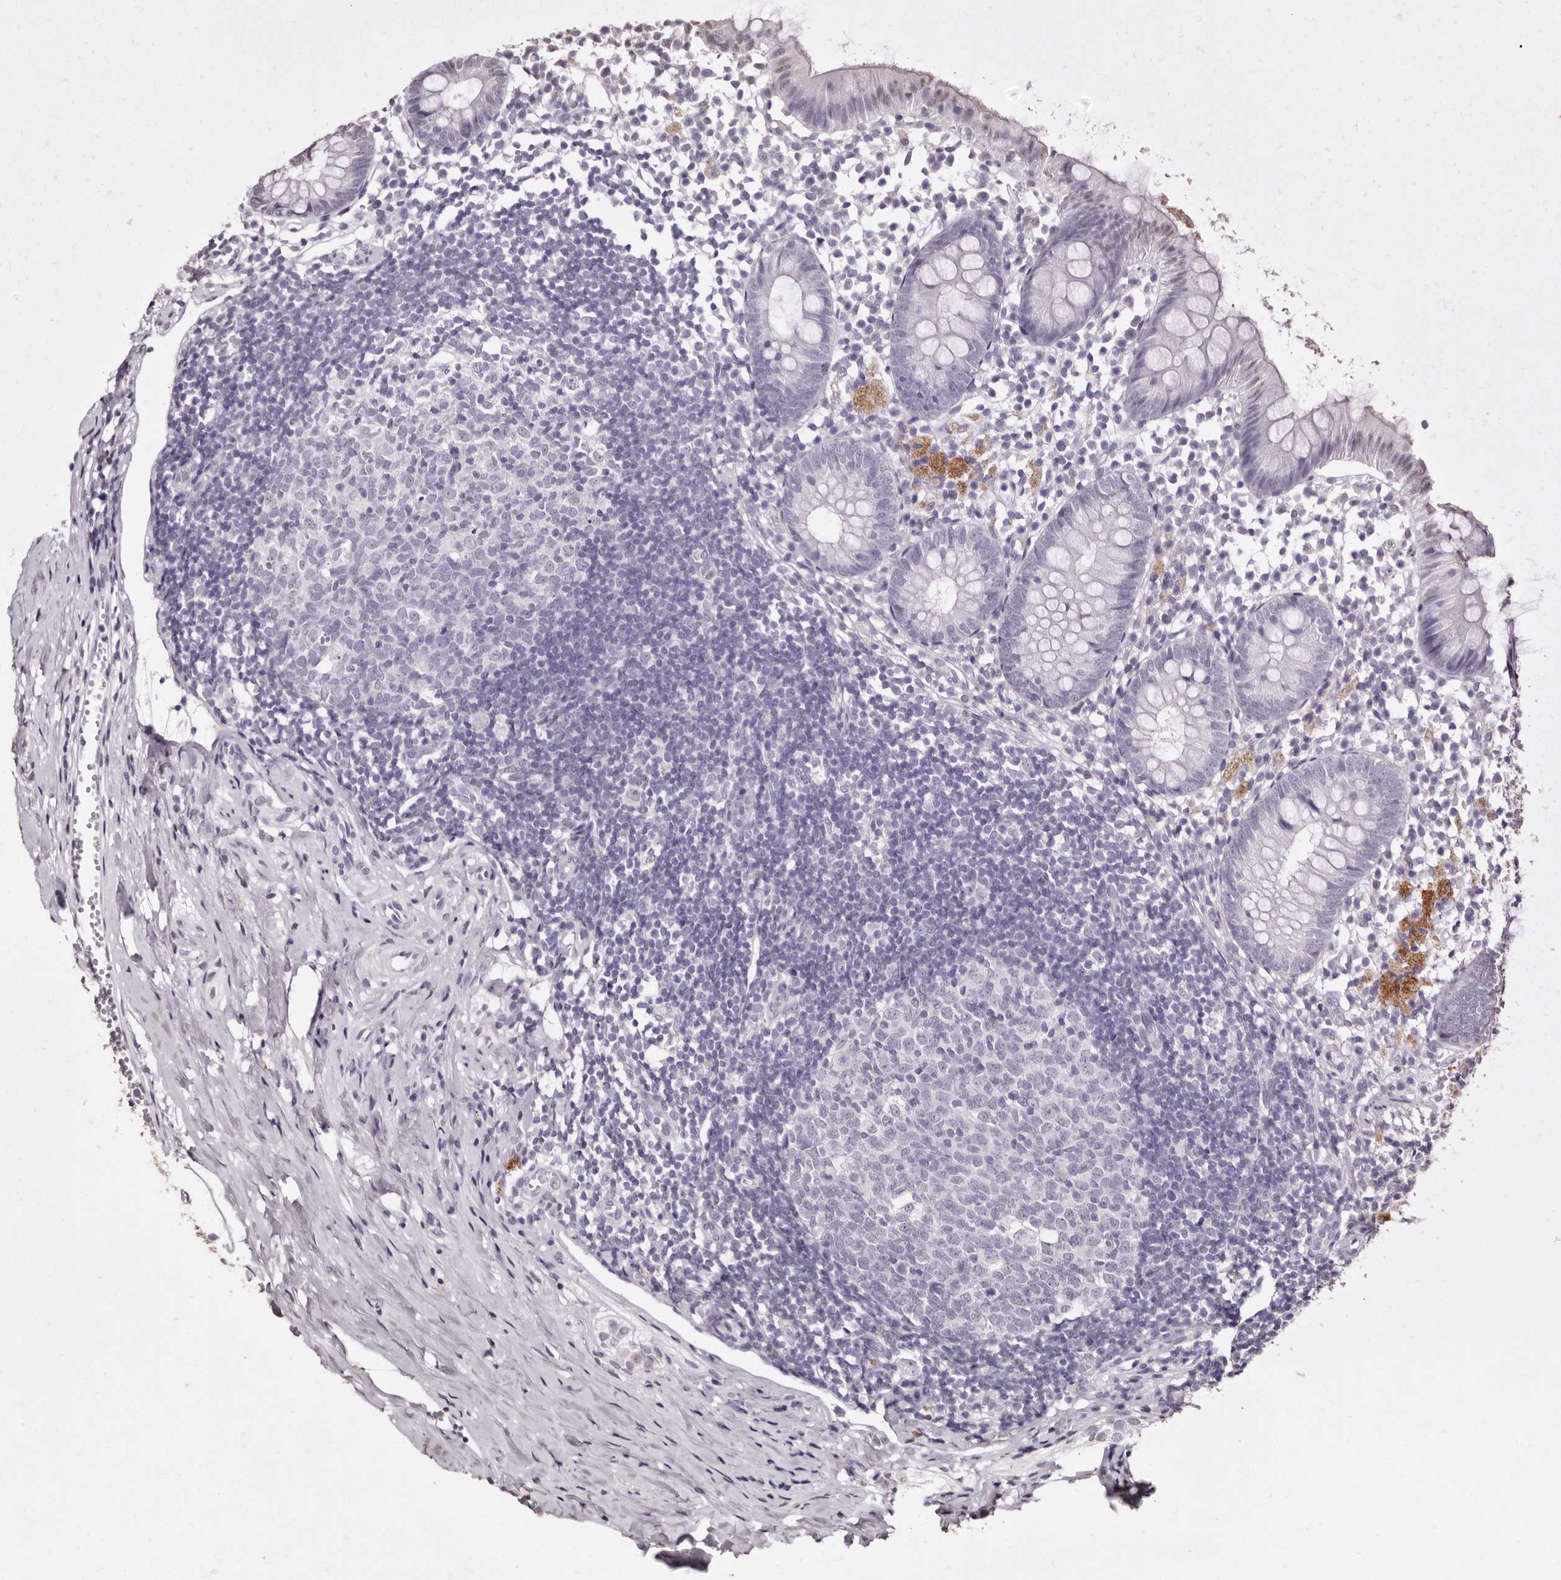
{"staining": {"intensity": "weak", "quantity": "25%-75%", "location": "nuclear"}, "tissue": "appendix", "cell_type": "Glandular cells", "image_type": "normal", "snomed": [{"axis": "morphology", "description": "Normal tissue, NOS"}, {"axis": "topography", "description": "Appendix"}], "caption": "A brown stain labels weak nuclear expression of a protein in glandular cells of unremarkable appendix. The staining was performed using DAB to visualize the protein expression in brown, while the nuclei were stained in blue with hematoxylin (Magnification: 20x).", "gene": "ERBB4", "patient": {"sex": "female", "age": 20}}